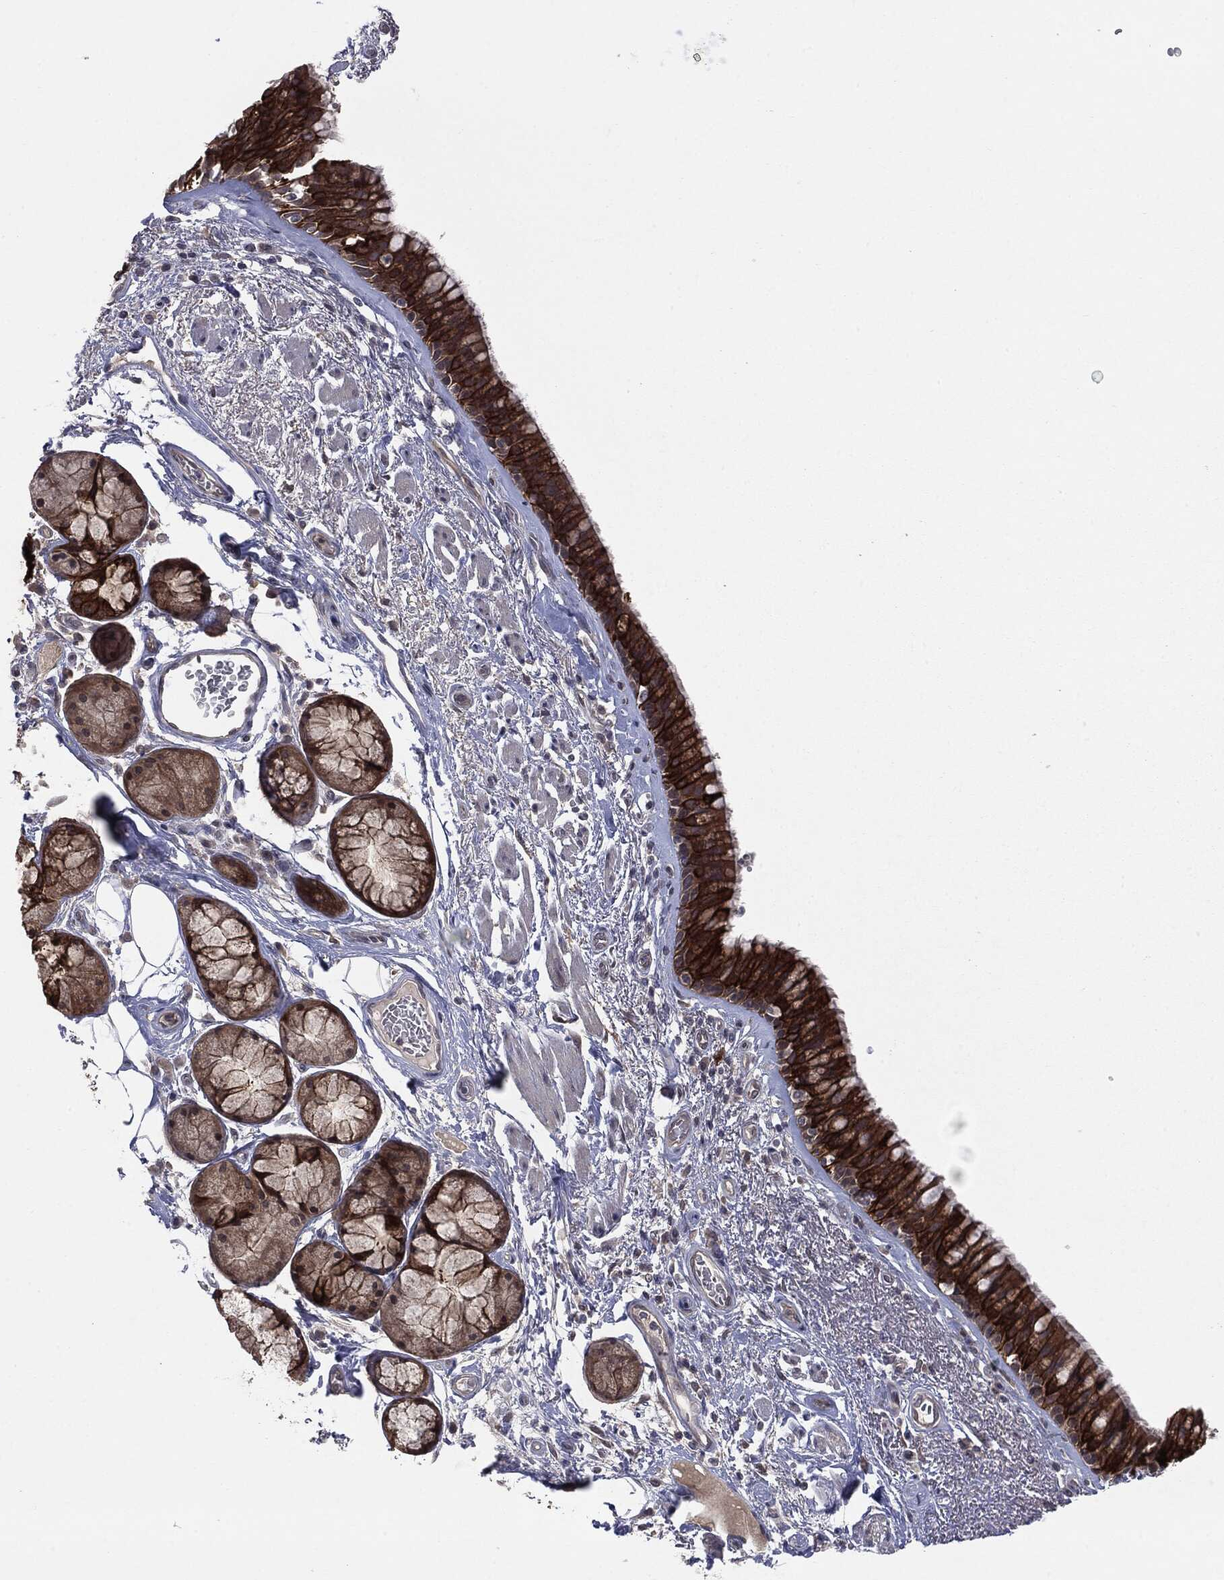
{"staining": {"intensity": "strong", "quantity": ">75%", "location": "cytoplasmic/membranous"}, "tissue": "bronchus", "cell_type": "Respiratory epithelial cells", "image_type": "normal", "snomed": [{"axis": "morphology", "description": "Normal tissue, NOS"}, {"axis": "topography", "description": "Bronchus"}], "caption": "Immunohistochemical staining of benign human bronchus shows high levels of strong cytoplasmic/membranous expression in about >75% of respiratory epithelial cells. (IHC, brightfield microscopy, high magnification).", "gene": "KRT7", "patient": {"sex": "male", "age": 82}}